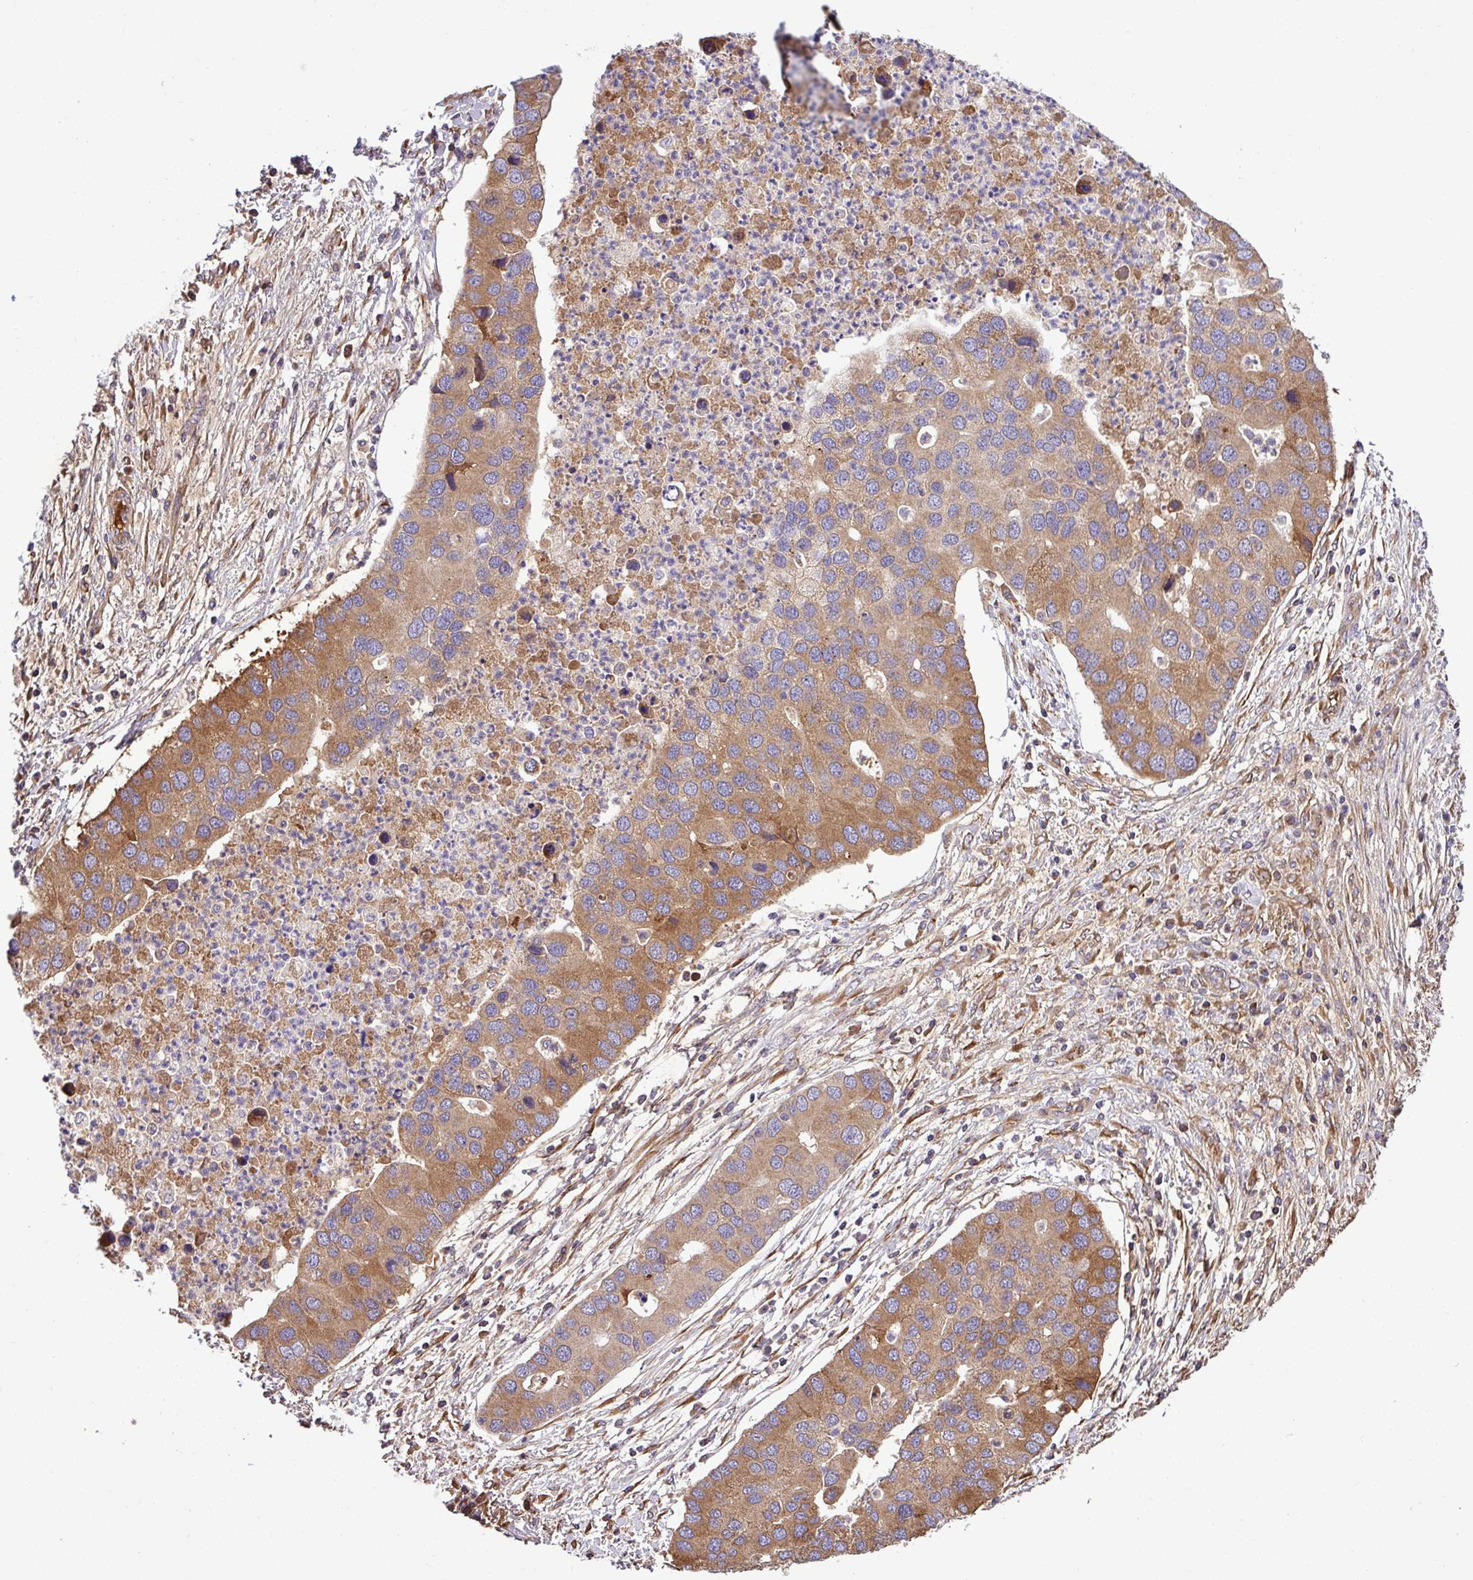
{"staining": {"intensity": "moderate", "quantity": ">75%", "location": "cytoplasmic/membranous"}, "tissue": "lung cancer", "cell_type": "Tumor cells", "image_type": "cancer", "snomed": [{"axis": "morphology", "description": "Aneuploidy"}, {"axis": "morphology", "description": "Adenocarcinoma, NOS"}, {"axis": "topography", "description": "Lymph node"}, {"axis": "topography", "description": "Lung"}], "caption": "Lung adenocarcinoma was stained to show a protein in brown. There is medium levels of moderate cytoplasmic/membranous staining in about >75% of tumor cells.", "gene": "CWH43", "patient": {"sex": "female", "age": 74}}